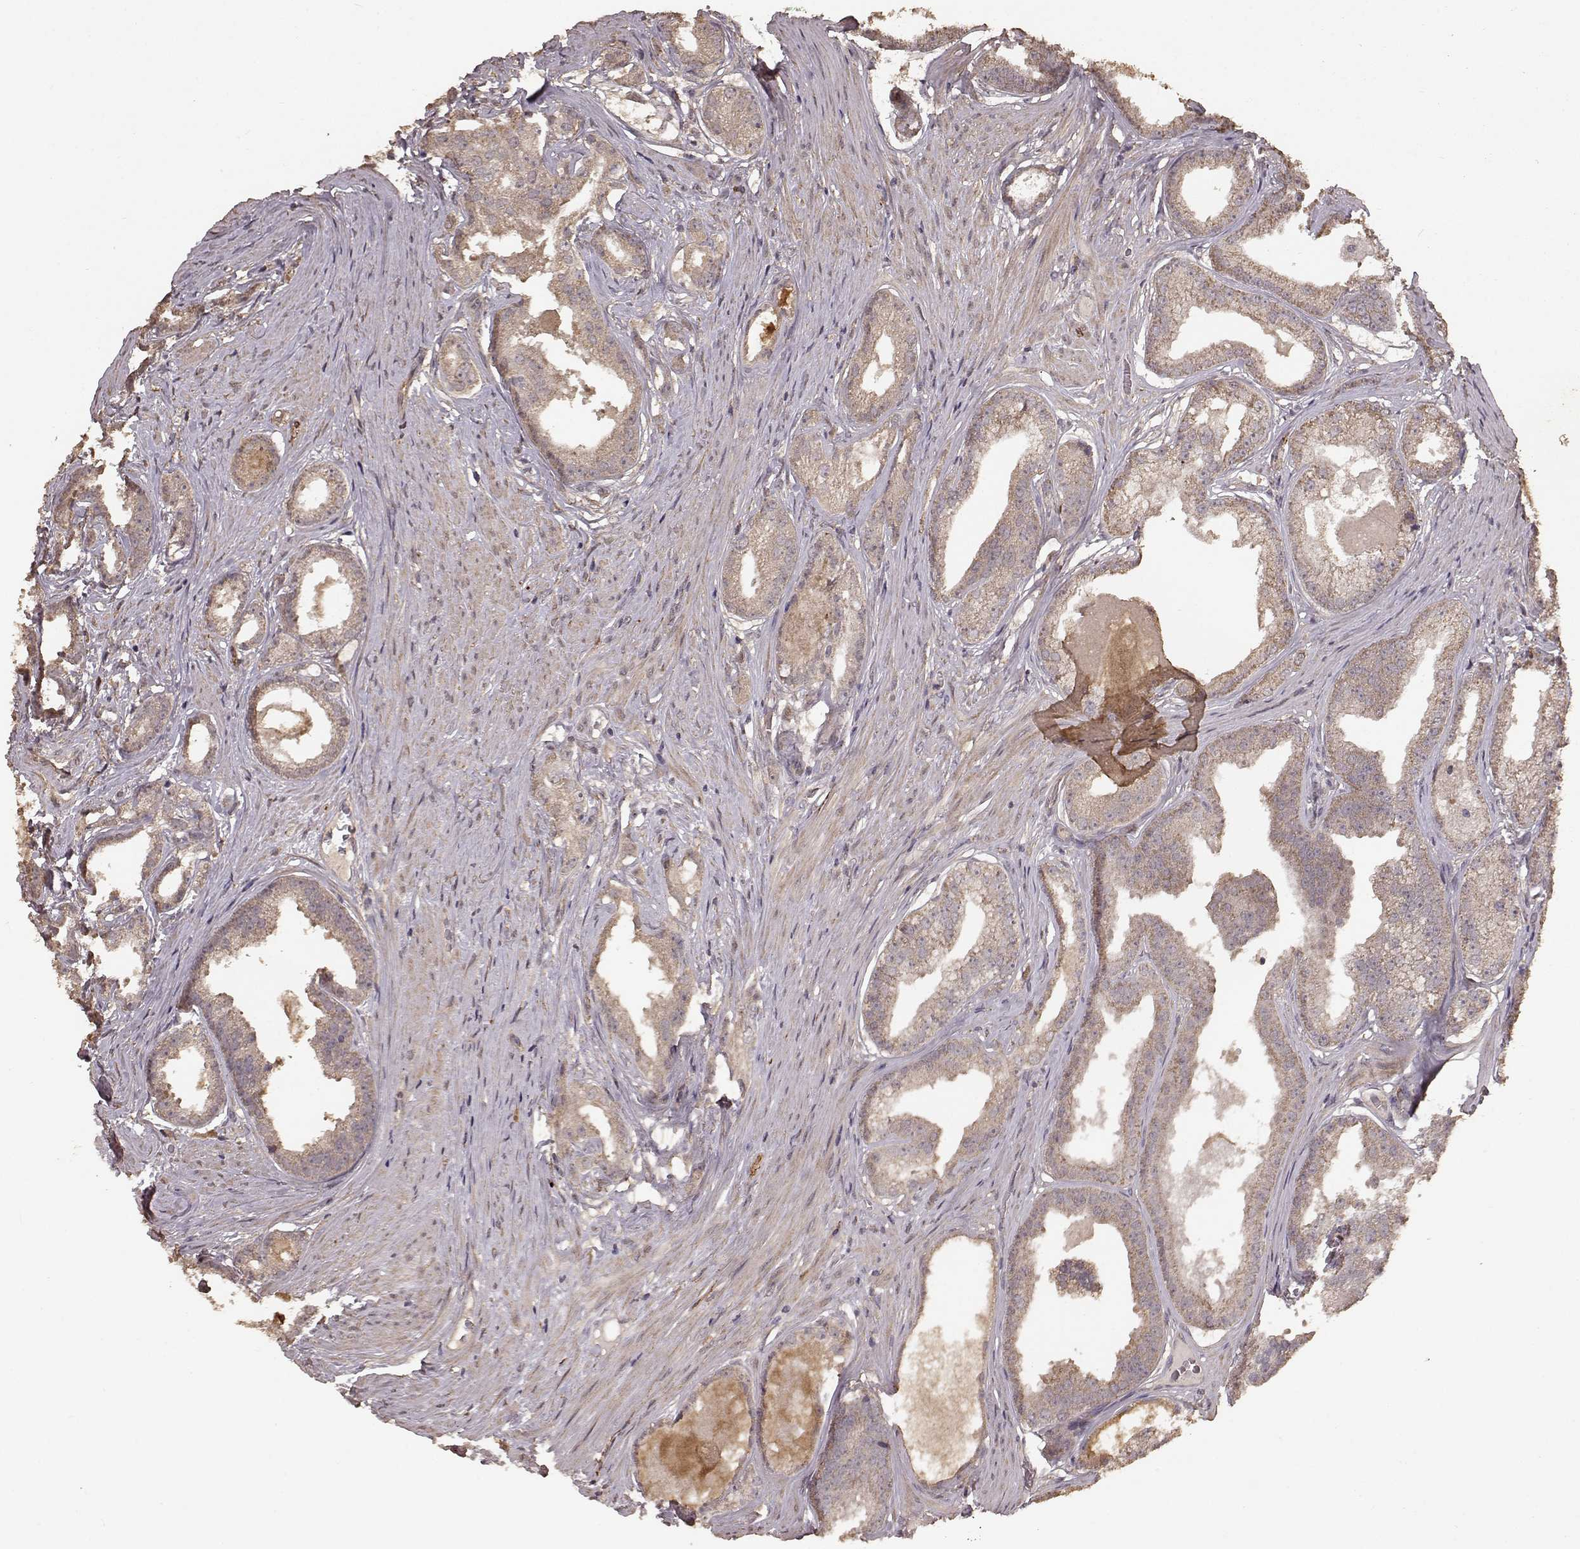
{"staining": {"intensity": "moderate", "quantity": "25%-75%", "location": "cytoplasmic/membranous"}, "tissue": "prostate cancer", "cell_type": "Tumor cells", "image_type": "cancer", "snomed": [{"axis": "morphology", "description": "Adenocarcinoma, Low grade"}, {"axis": "topography", "description": "Prostate"}], "caption": "Immunohistochemical staining of prostate cancer exhibits medium levels of moderate cytoplasmic/membranous staining in about 25%-75% of tumor cells.", "gene": "USP15", "patient": {"sex": "male", "age": 65}}